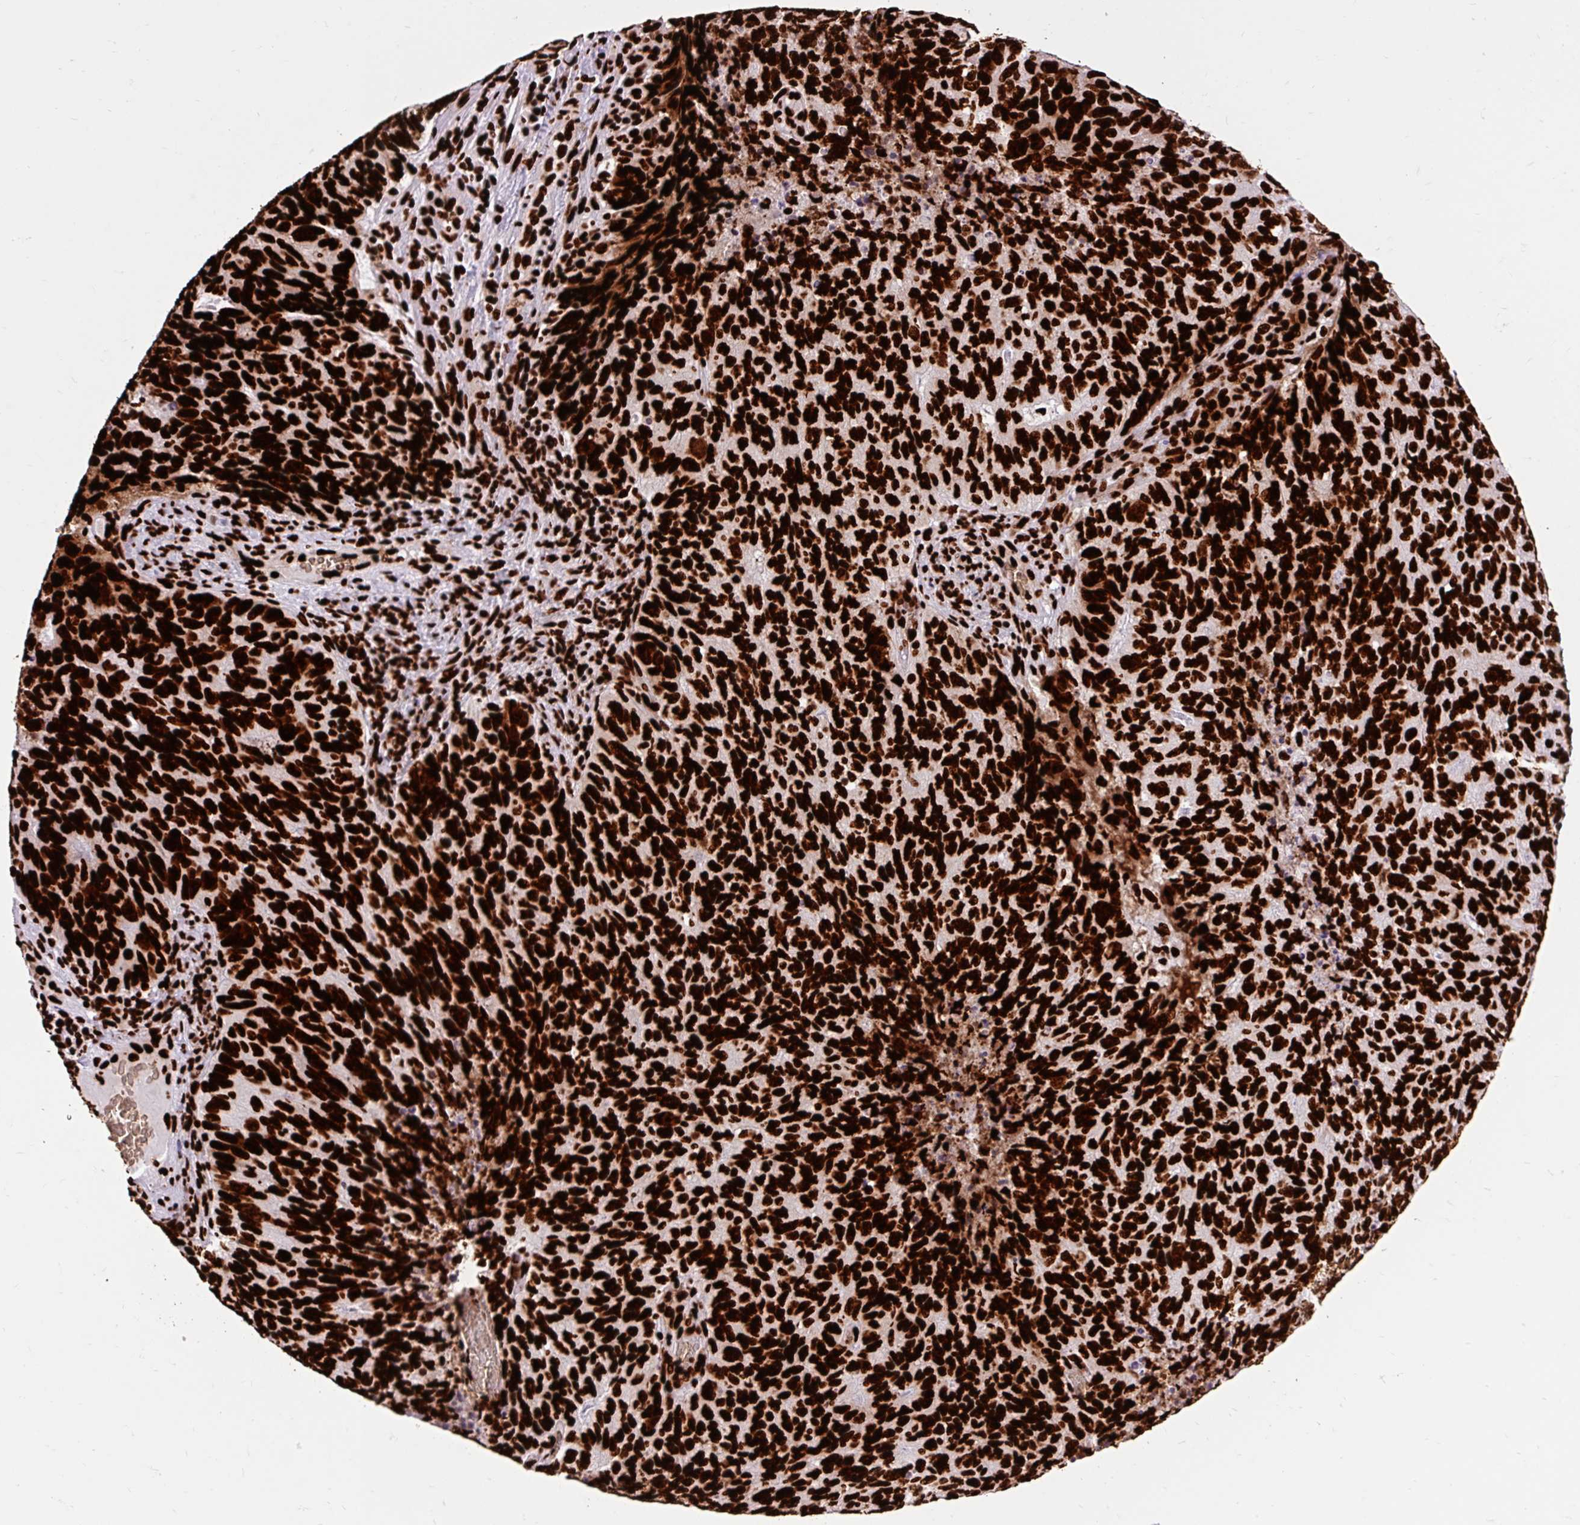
{"staining": {"intensity": "strong", "quantity": ">75%", "location": "nuclear"}, "tissue": "cervical cancer", "cell_type": "Tumor cells", "image_type": "cancer", "snomed": [{"axis": "morphology", "description": "Adenocarcinoma, NOS"}, {"axis": "topography", "description": "Cervix"}], "caption": "An image showing strong nuclear positivity in approximately >75% of tumor cells in adenocarcinoma (cervical), as visualized by brown immunohistochemical staining.", "gene": "FUS", "patient": {"sex": "female", "age": 38}}